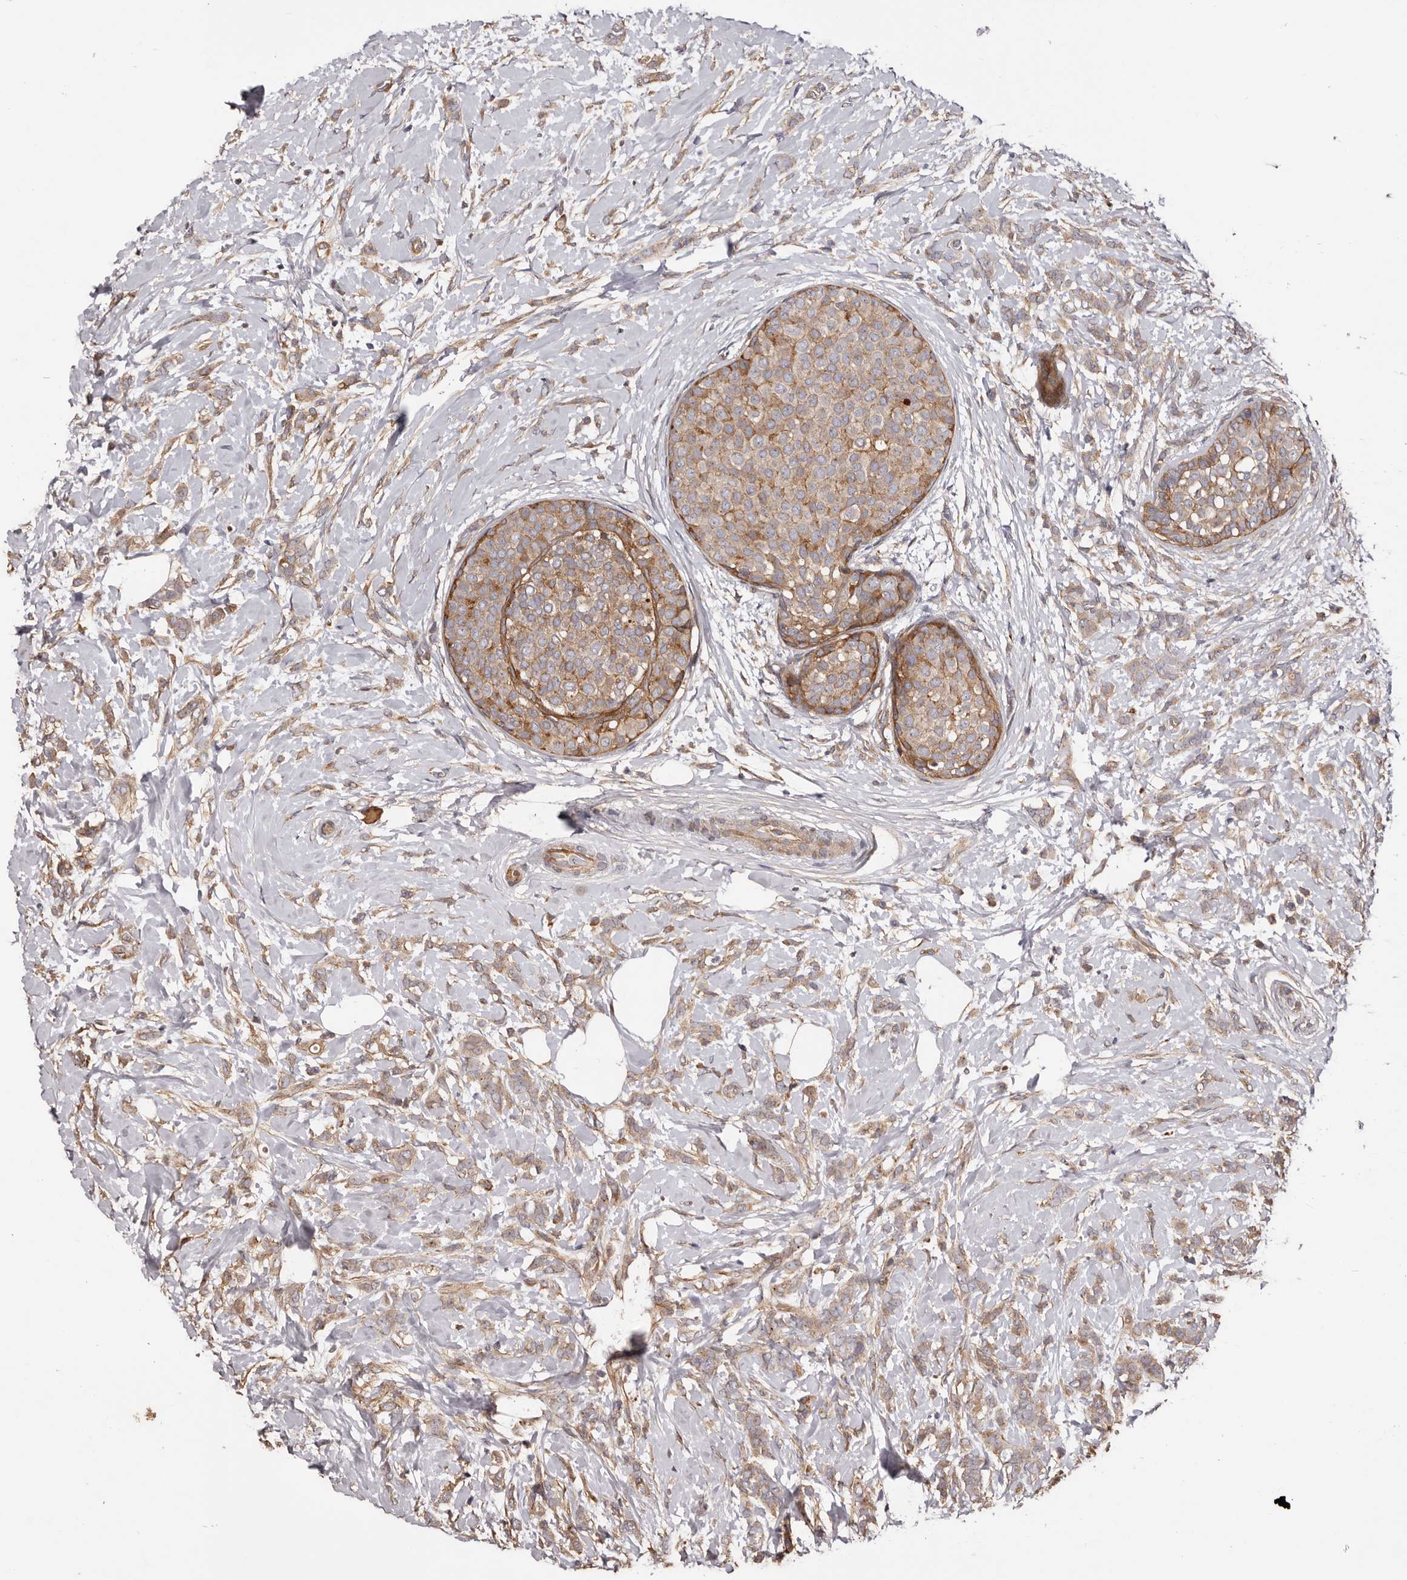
{"staining": {"intensity": "weak", "quantity": ">75%", "location": "cytoplasmic/membranous"}, "tissue": "breast cancer", "cell_type": "Tumor cells", "image_type": "cancer", "snomed": [{"axis": "morphology", "description": "Lobular carcinoma, in situ"}, {"axis": "morphology", "description": "Lobular carcinoma"}, {"axis": "topography", "description": "Breast"}], "caption": "Breast lobular carcinoma stained with DAB (3,3'-diaminobenzidine) IHC shows low levels of weak cytoplasmic/membranous staining in about >75% of tumor cells.", "gene": "GTPBP1", "patient": {"sex": "female", "age": 41}}